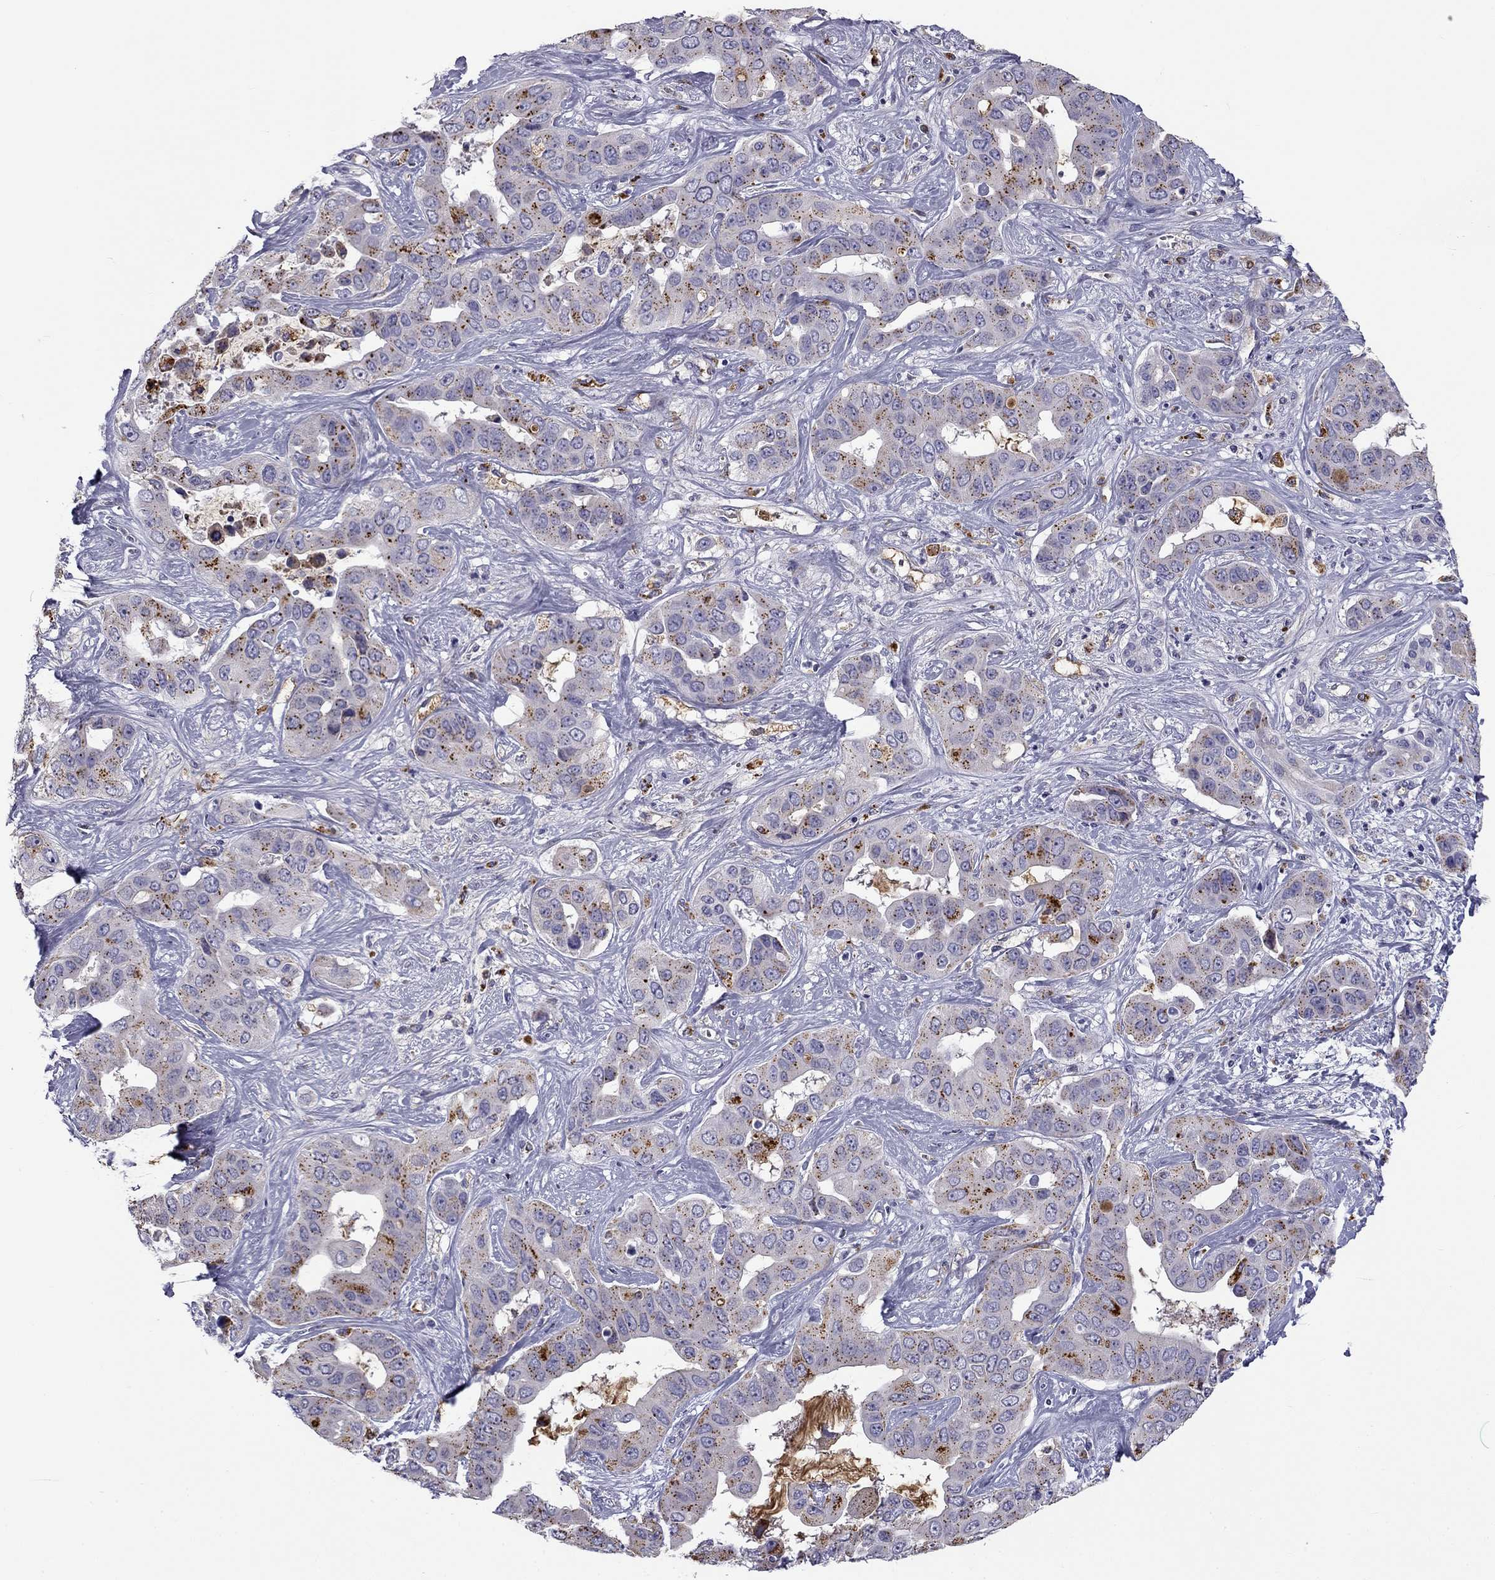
{"staining": {"intensity": "moderate", "quantity": ">75%", "location": "cytoplasmic/membranous"}, "tissue": "liver cancer", "cell_type": "Tumor cells", "image_type": "cancer", "snomed": [{"axis": "morphology", "description": "Cholangiocarcinoma"}, {"axis": "topography", "description": "Liver"}], "caption": "An image of human liver cholangiocarcinoma stained for a protein reveals moderate cytoplasmic/membranous brown staining in tumor cells.", "gene": "CLPSL2", "patient": {"sex": "female", "age": 52}}